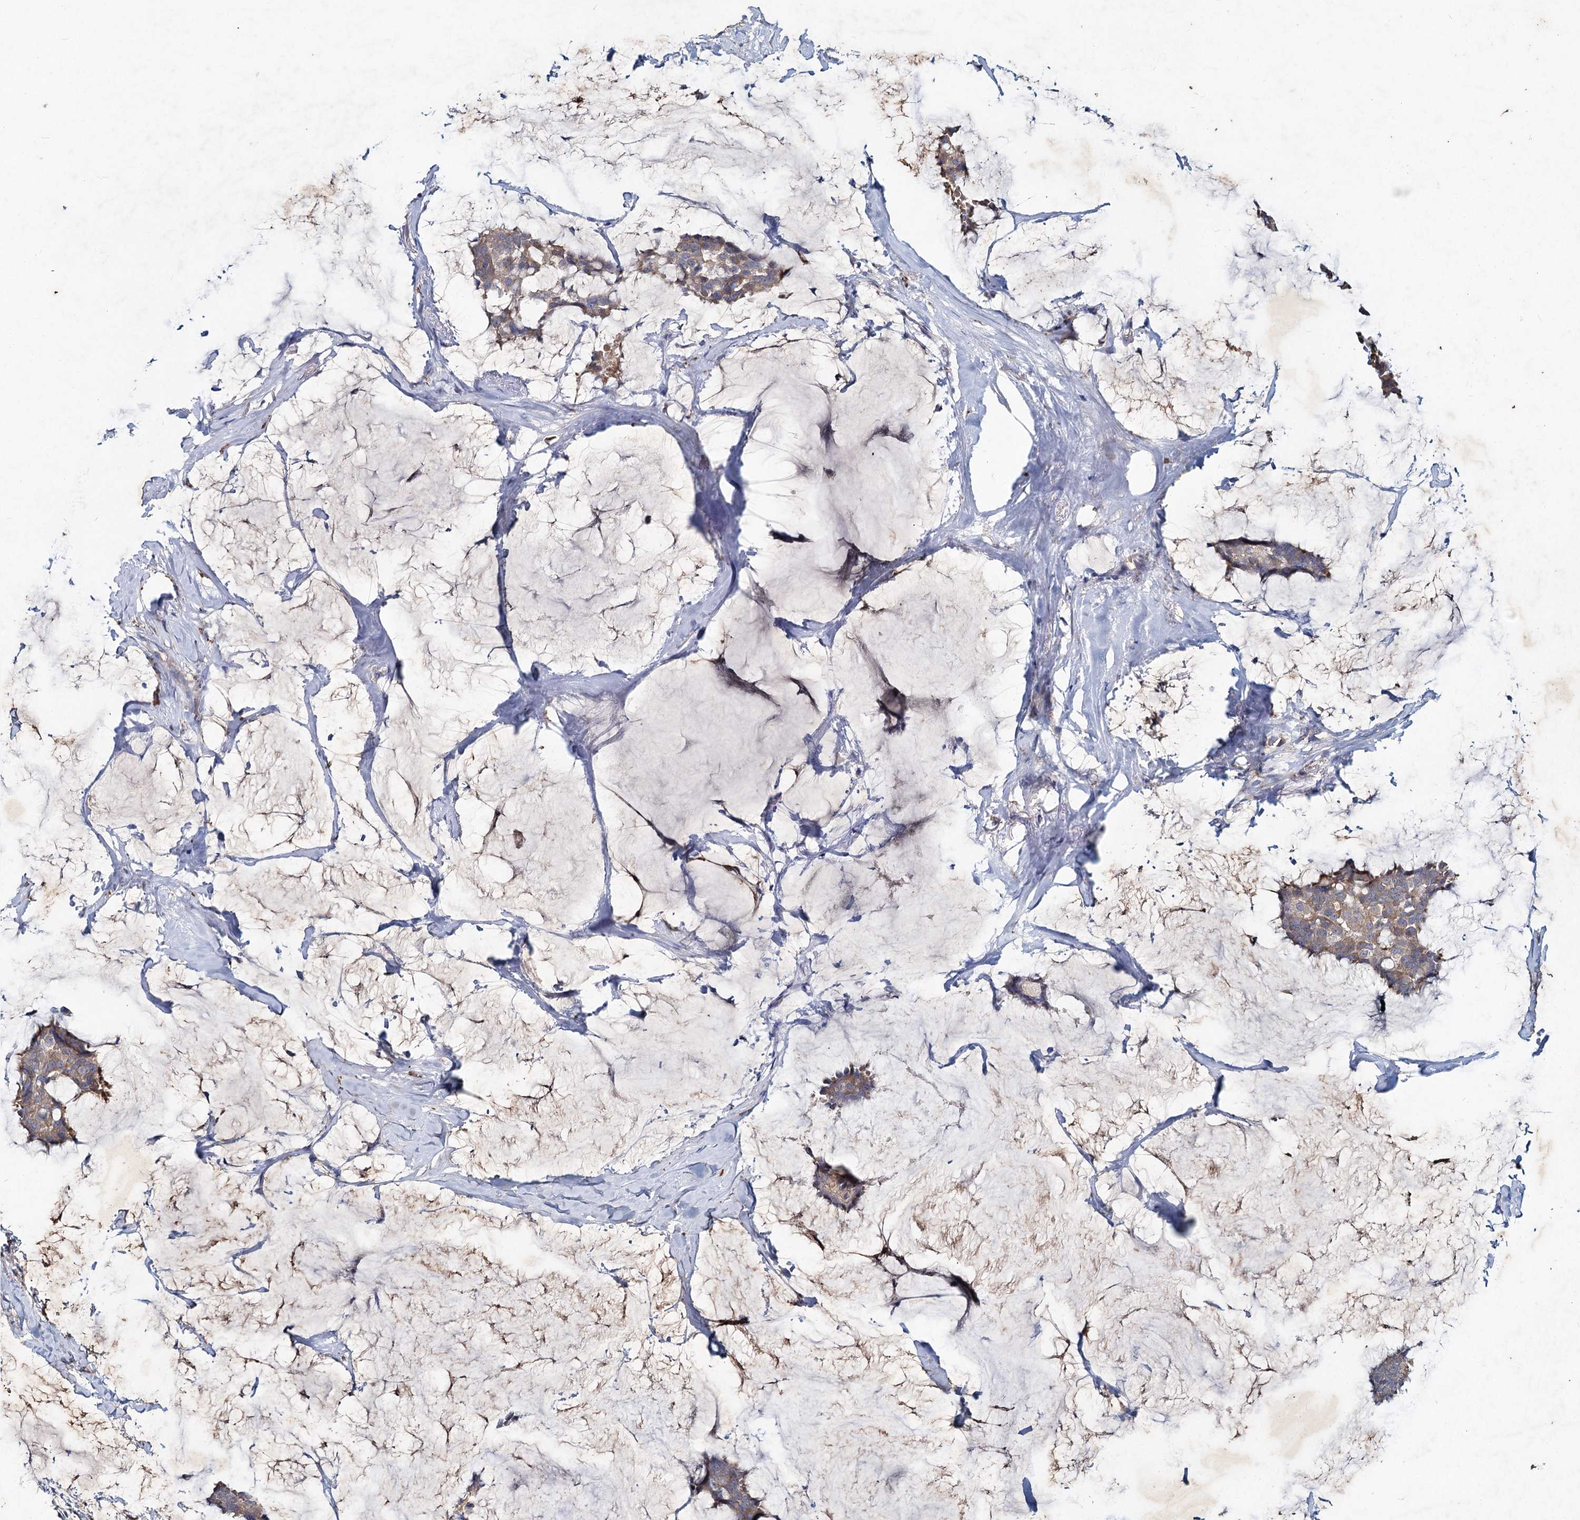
{"staining": {"intensity": "weak", "quantity": "25%-75%", "location": "cytoplasmic/membranous"}, "tissue": "breast cancer", "cell_type": "Tumor cells", "image_type": "cancer", "snomed": [{"axis": "morphology", "description": "Duct carcinoma"}, {"axis": "topography", "description": "Breast"}], "caption": "Immunohistochemical staining of invasive ductal carcinoma (breast) shows low levels of weak cytoplasmic/membranous protein expression in approximately 25%-75% of tumor cells. Using DAB (3,3'-diaminobenzidine) (brown) and hematoxylin (blue) stains, captured at high magnification using brightfield microscopy.", "gene": "TMX2", "patient": {"sex": "female", "age": 93}}